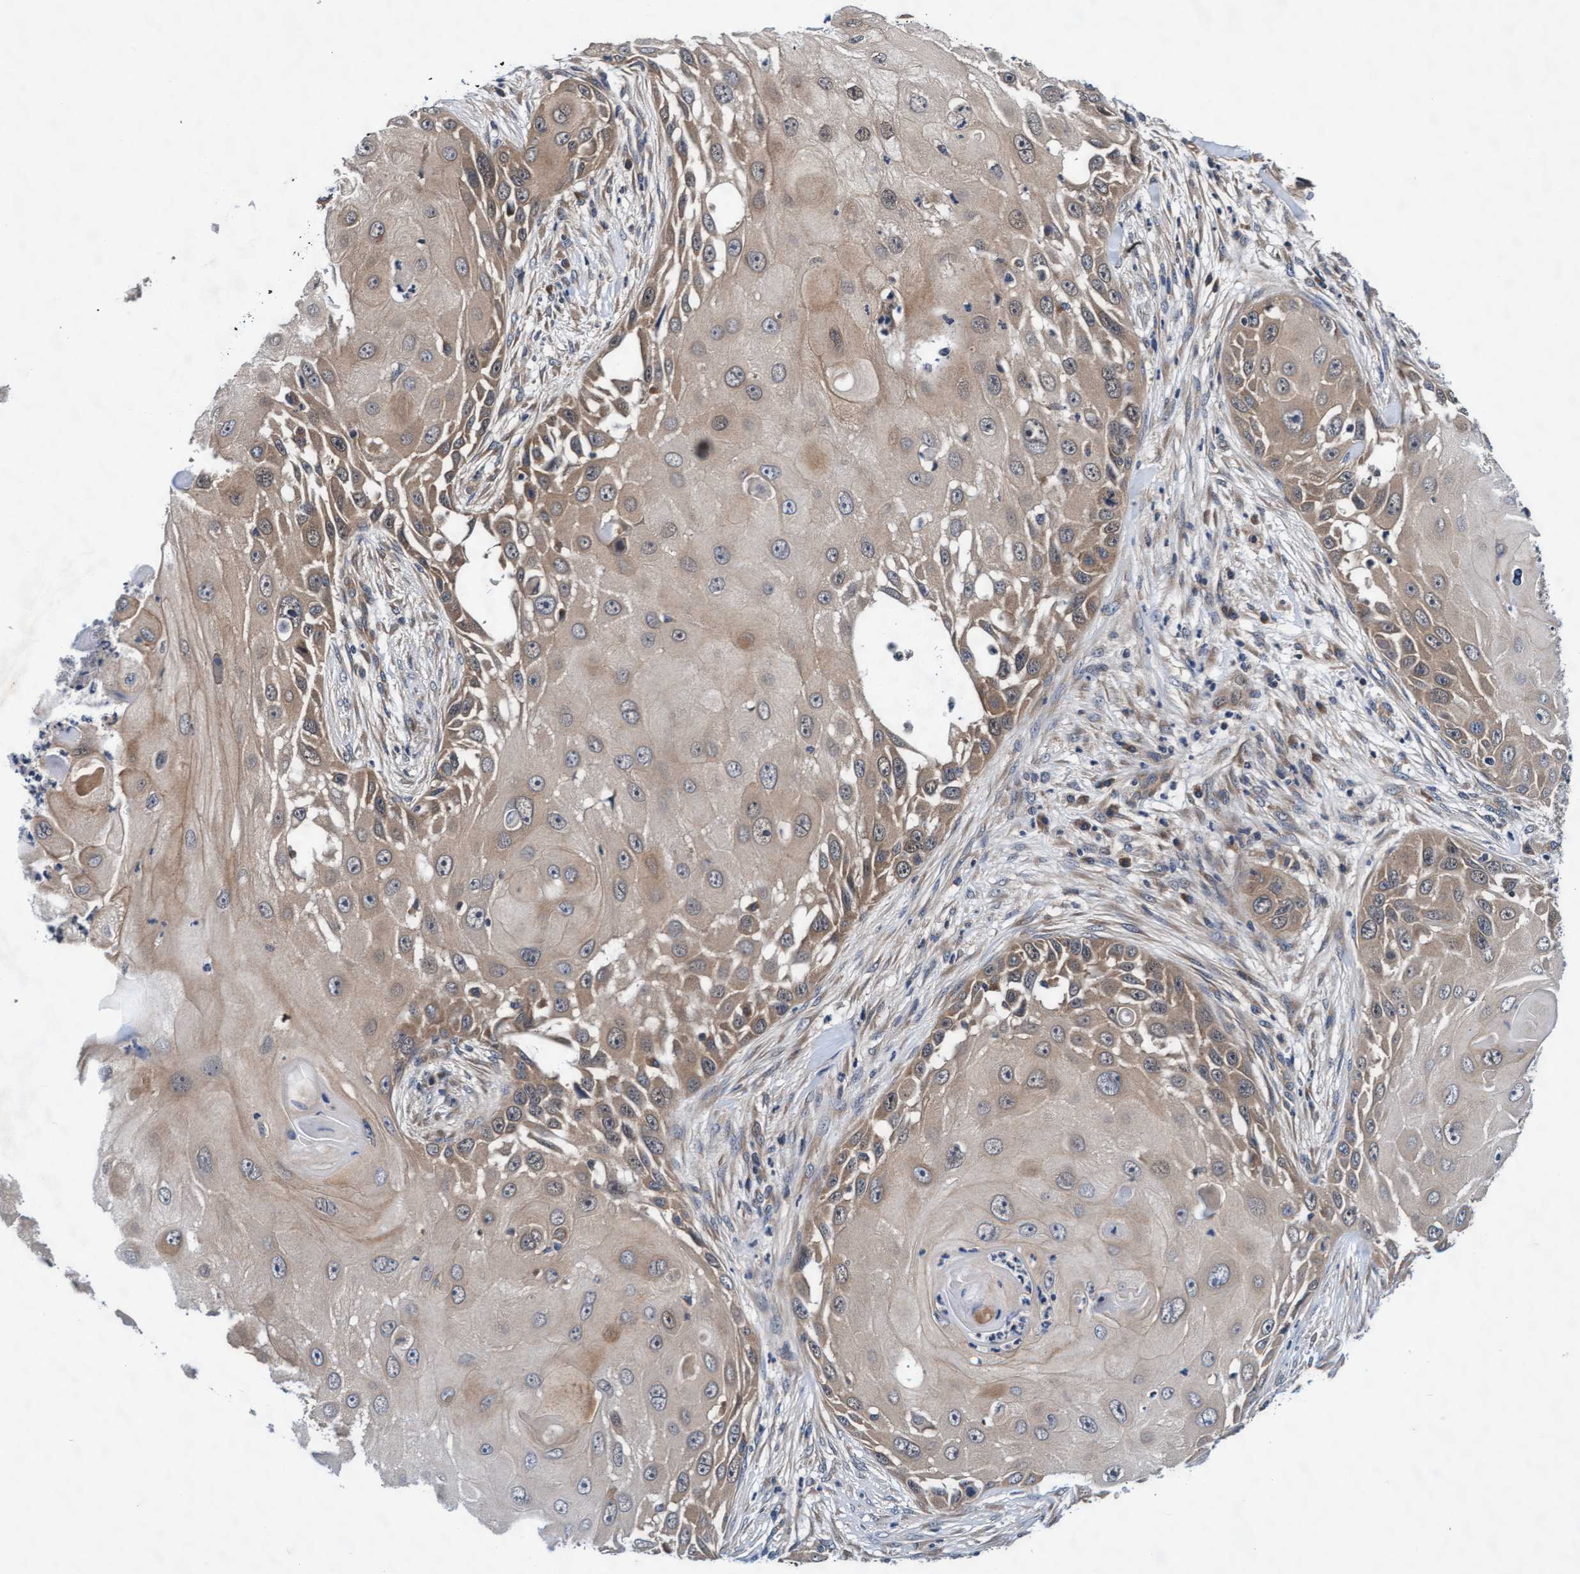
{"staining": {"intensity": "weak", "quantity": "25%-75%", "location": "cytoplasmic/membranous"}, "tissue": "skin cancer", "cell_type": "Tumor cells", "image_type": "cancer", "snomed": [{"axis": "morphology", "description": "Squamous cell carcinoma, NOS"}, {"axis": "topography", "description": "Skin"}], "caption": "Protein expression analysis of human skin cancer (squamous cell carcinoma) reveals weak cytoplasmic/membranous staining in about 25%-75% of tumor cells.", "gene": "EFCAB13", "patient": {"sex": "female", "age": 44}}